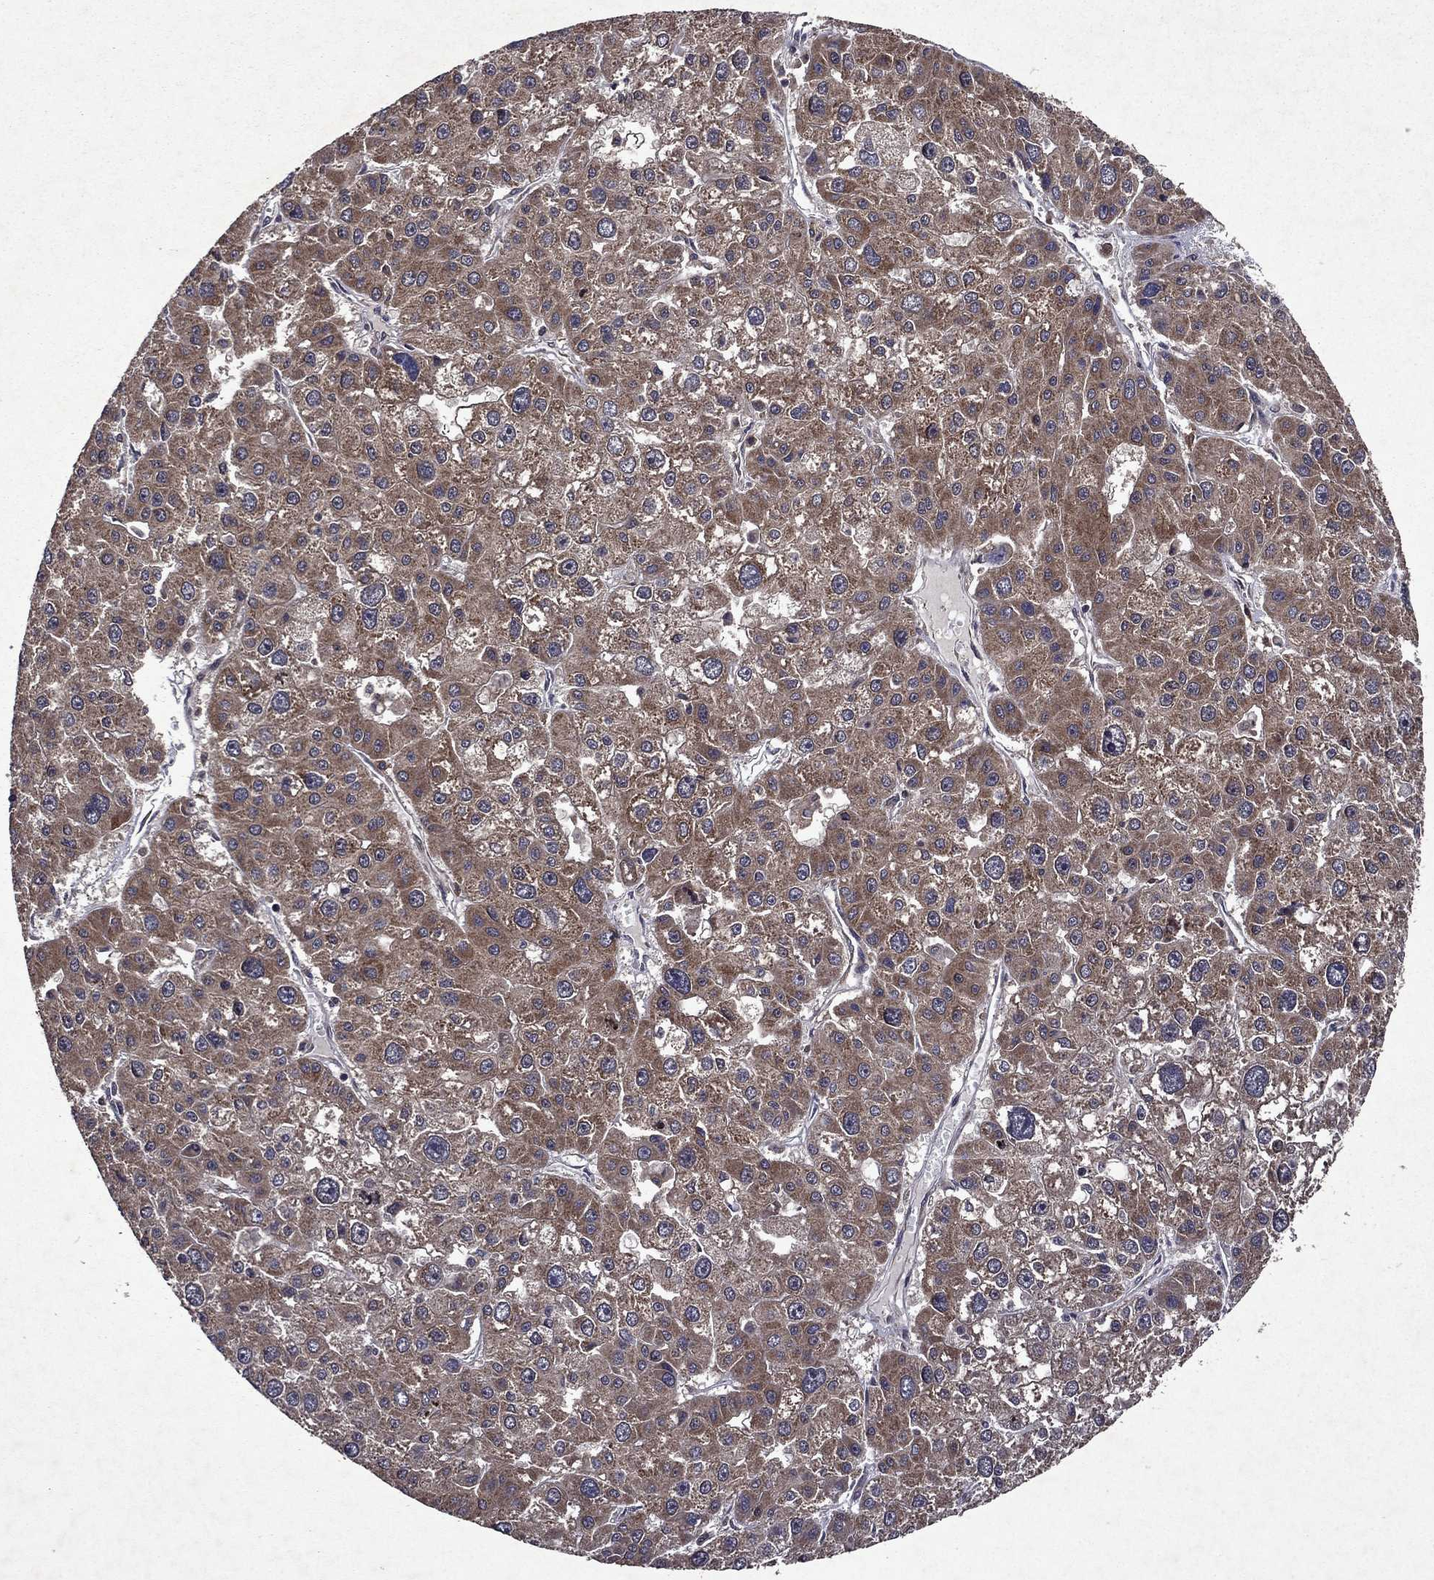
{"staining": {"intensity": "moderate", "quantity": ">75%", "location": "cytoplasmic/membranous"}, "tissue": "liver cancer", "cell_type": "Tumor cells", "image_type": "cancer", "snomed": [{"axis": "morphology", "description": "Carcinoma, Hepatocellular, NOS"}, {"axis": "topography", "description": "Liver"}], "caption": "Approximately >75% of tumor cells in liver cancer (hepatocellular carcinoma) show moderate cytoplasmic/membranous protein staining as visualized by brown immunohistochemical staining.", "gene": "EIF2B4", "patient": {"sex": "male", "age": 73}}